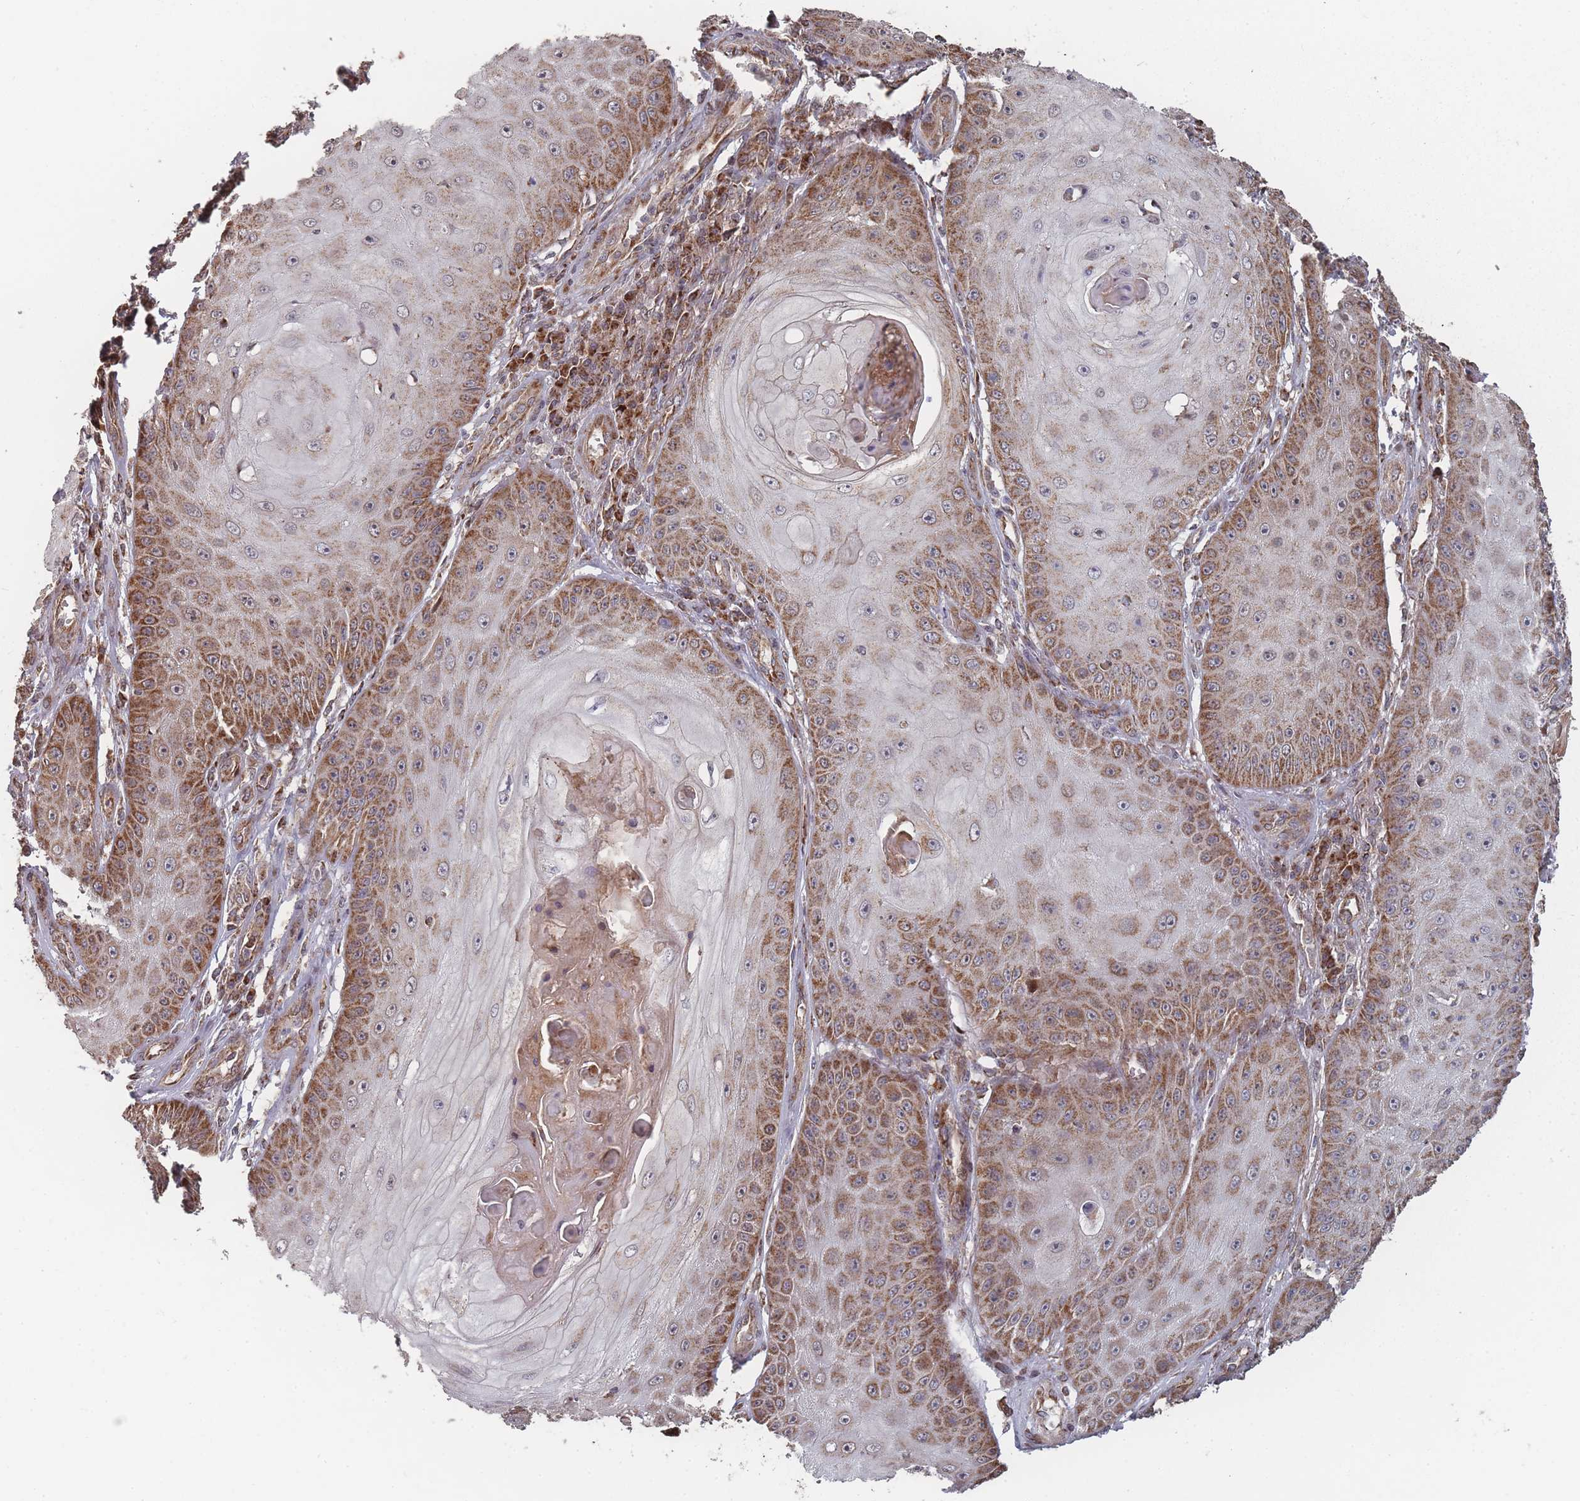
{"staining": {"intensity": "strong", "quantity": ">75%", "location": "cytoplasmic/membranous"}, "tissue": "skin cancer", "cell_type": "Tumor cells", "image_type": "cancer", "snomed": [{"axis": "morphology", "description": "Squamous cell carcinoma, NOS"}, {"axis": "topography", "description": "Skin"}], "caption": "Protein expression by immunohistochemistry reveals strong cytoplasmic/membranous positivity in approximately >75% of tumor cells in squamous cell carcinoma (skin). The protein is shown in brown color, while the nuclei are stained blue.", "gene": "PSMB3", "patient": {"sex": "male", "age": 70}}